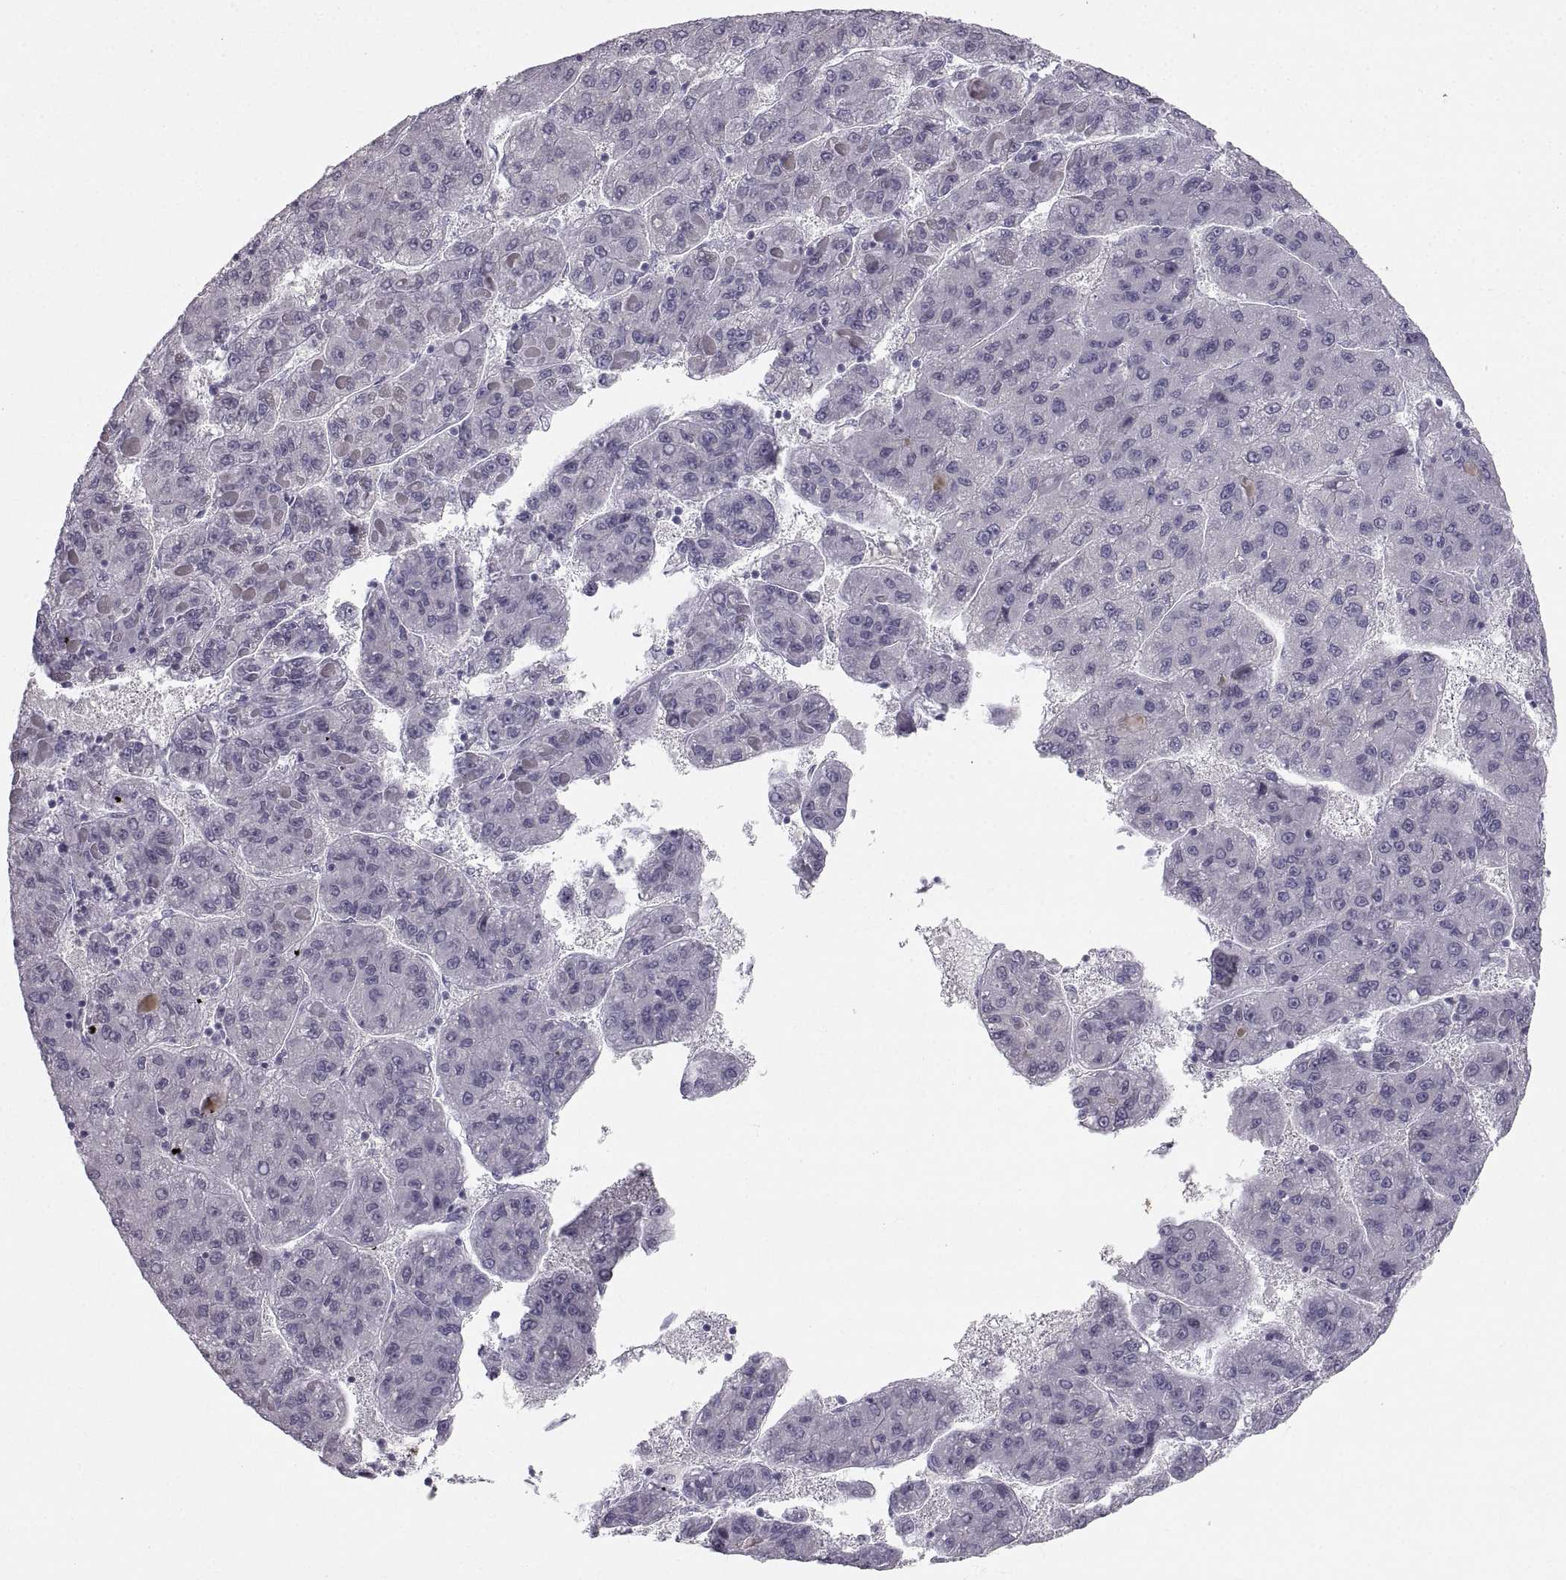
{"staining": {"intensity": "negative", "quantity": "none", "location": "none"}, "tissue": "liver cancer", "cell_type": "Tumor cells", "image_type": "cancer", "snomed": [{"axis": "morphology", "description": "Carcinoma, Hepatocellular, NOS"}, {"axis": "topography", "description": "Liver"}], "caption": "High power microscopy micrograph of an immunohistochemistry photomicrograph of liver hepatocellular carcinoma, revealing no significant expression in tumor cells.", "gene": "ZNF185", "patient": {"sex": "female", "age": 82}}